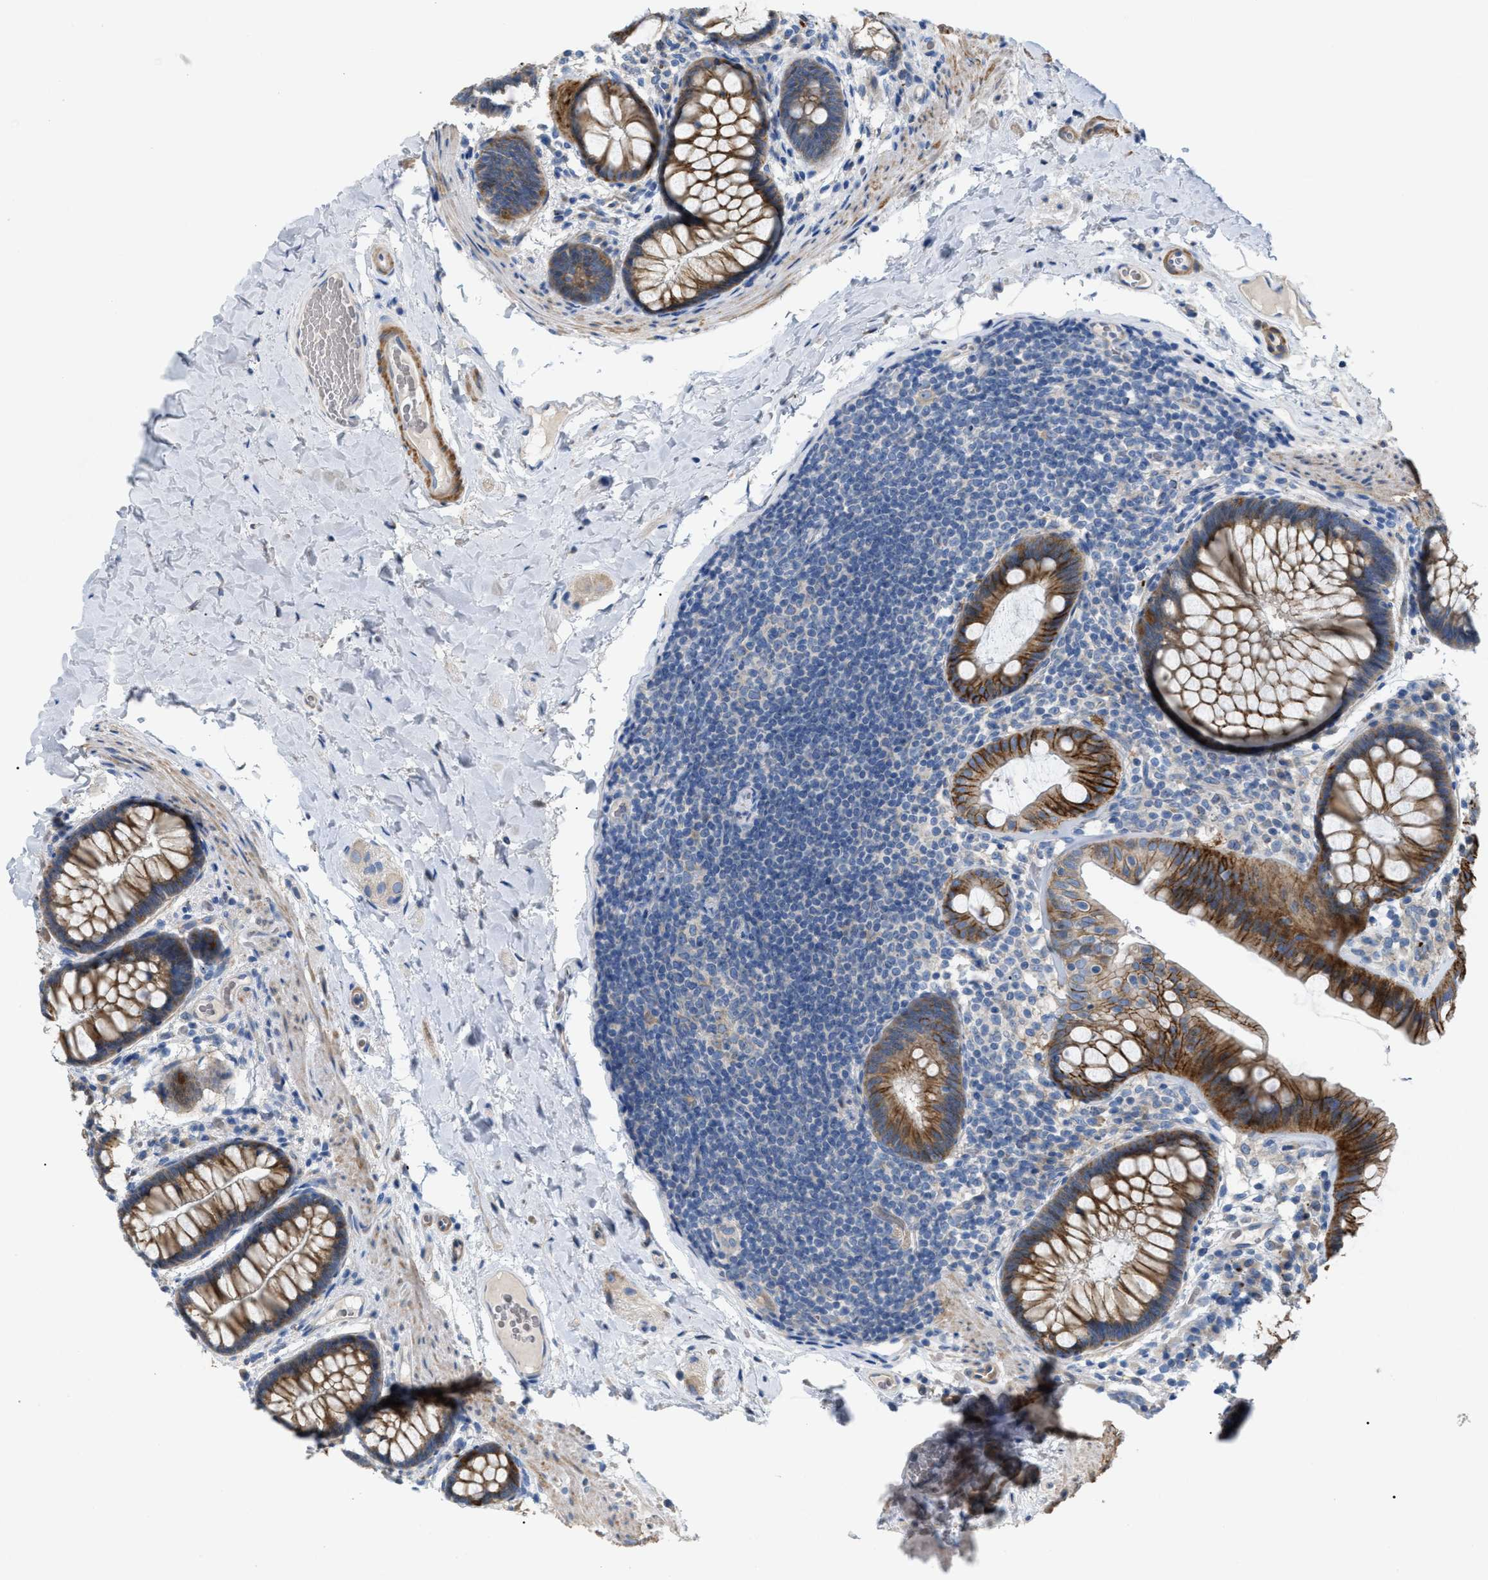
{"staining": {"intensity": "moderate", "quantity": ">75%", "location": "cytoplasmic/membranous"}, "tissue": "colon", "cell_type": "Endothelial cells", "image_type": "normal", "snomed": [{"axis": "morphology", "description": "Normal tissue, NOS"}, {"axis": "topography", "description": "Colon"}], "caption": "Immunohistochemistry of normal human colon exhibits medium levels of moderate cytoplasmic/membranous positivity in approximately >75% of endothelial cells. (IHC, brightfield microscopy, high magnification).", "gene": "DHX58", "patient": {"sex": "female", "age": 56}}